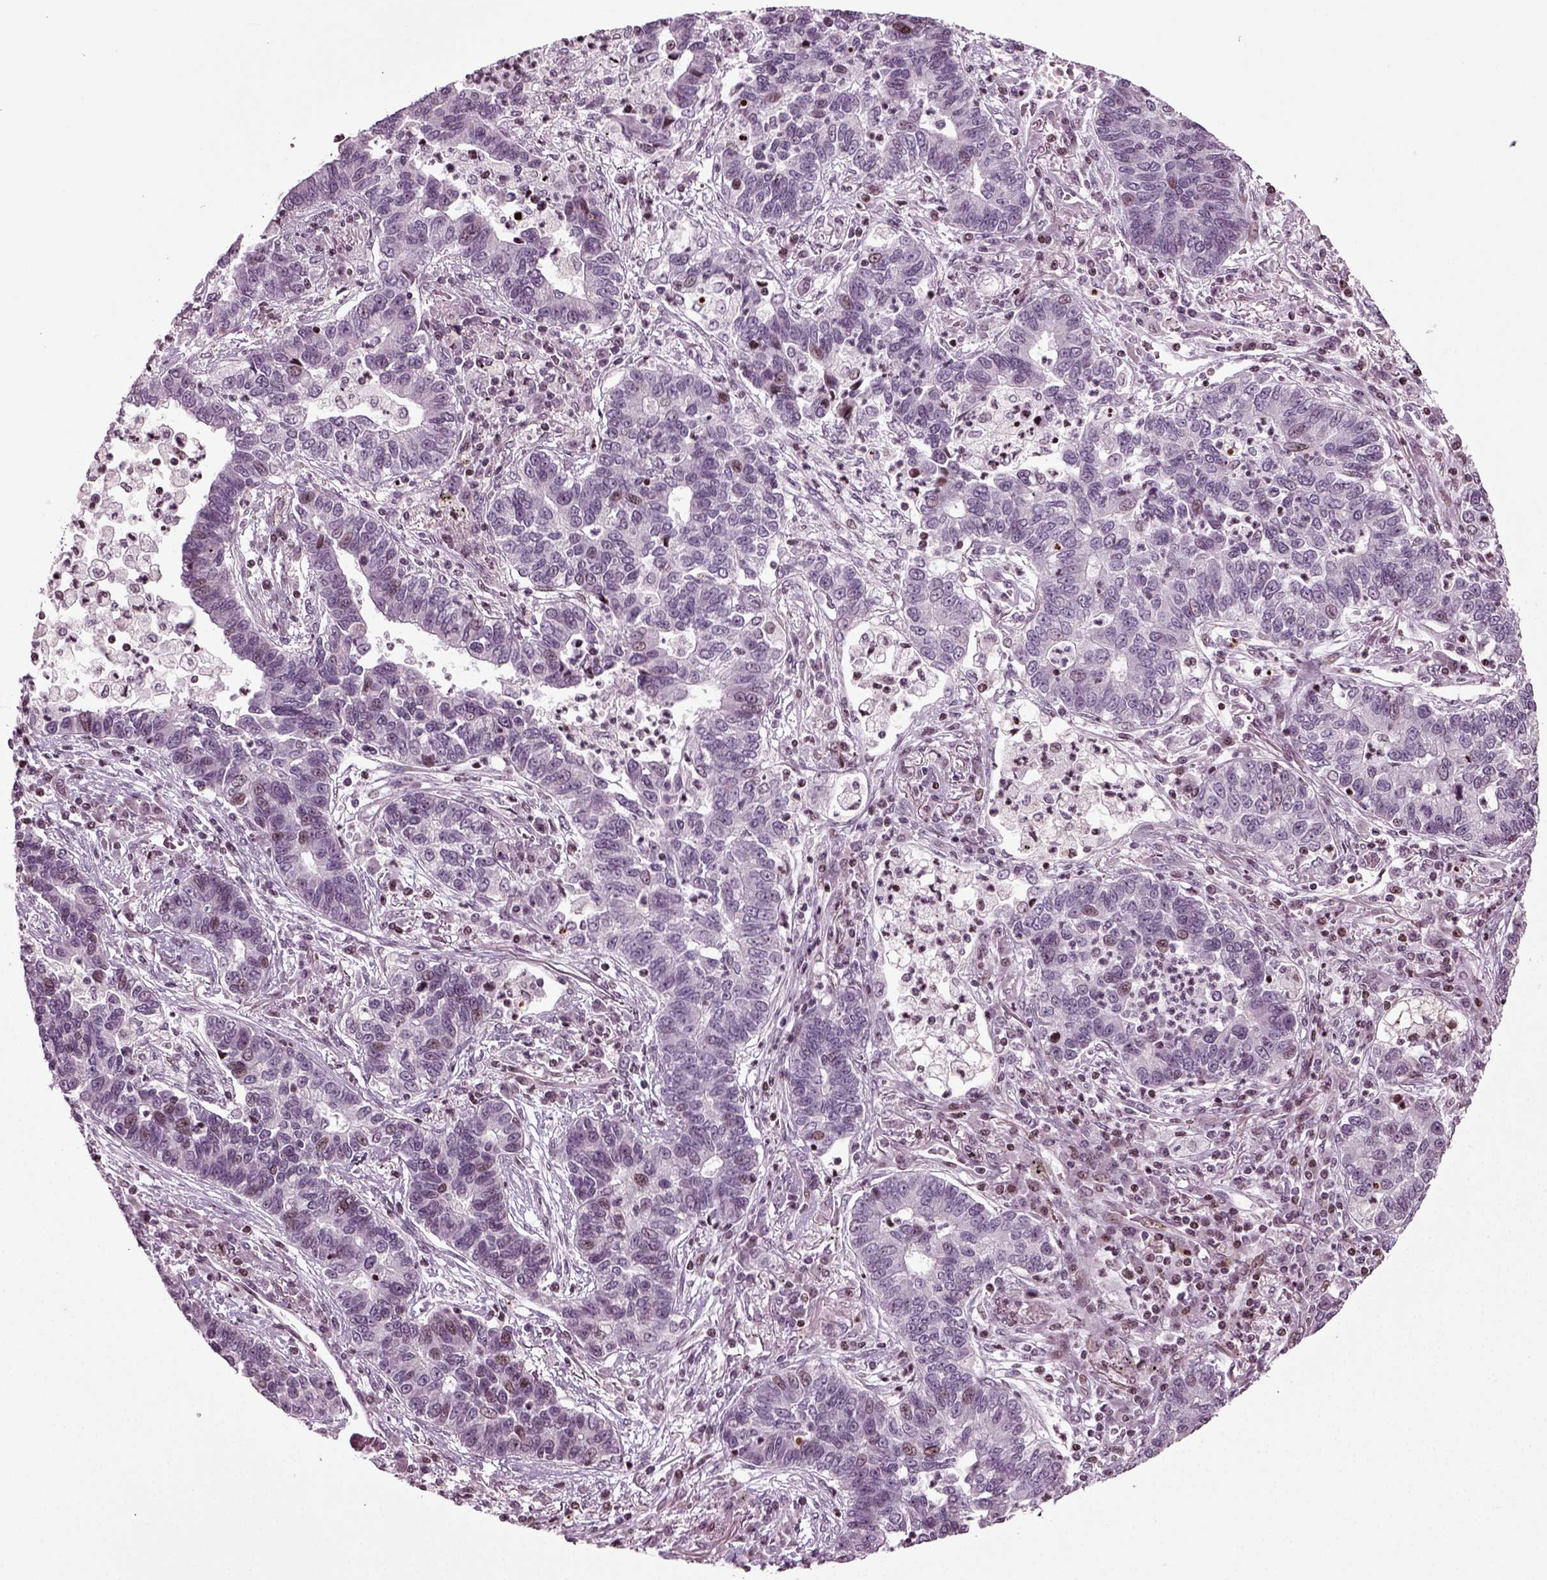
{"staining": {"intensity": "weak", "quantity": "<25%", "location": "nuclear"}, "tissue": "lung cancer", "cell_type": "Tumor cells", "image_type": "cancer", "snomed": [{"axis": "morphology", "description": "Adenocarcinoma, NOS"}, {"axis": "topography", "description": "Lung"}], "caption": "Lung adenocarcinoma was stained to show a protein in brown. There is no significant staining in tumor cells. Brightfield microscopy of immunohistochemistry (IHC) stained with DAB (brown) and hematoxylin (blue), captured at high magnification.", "gene": "HEYL", "patient": {"sex": "female", "age": 57}}